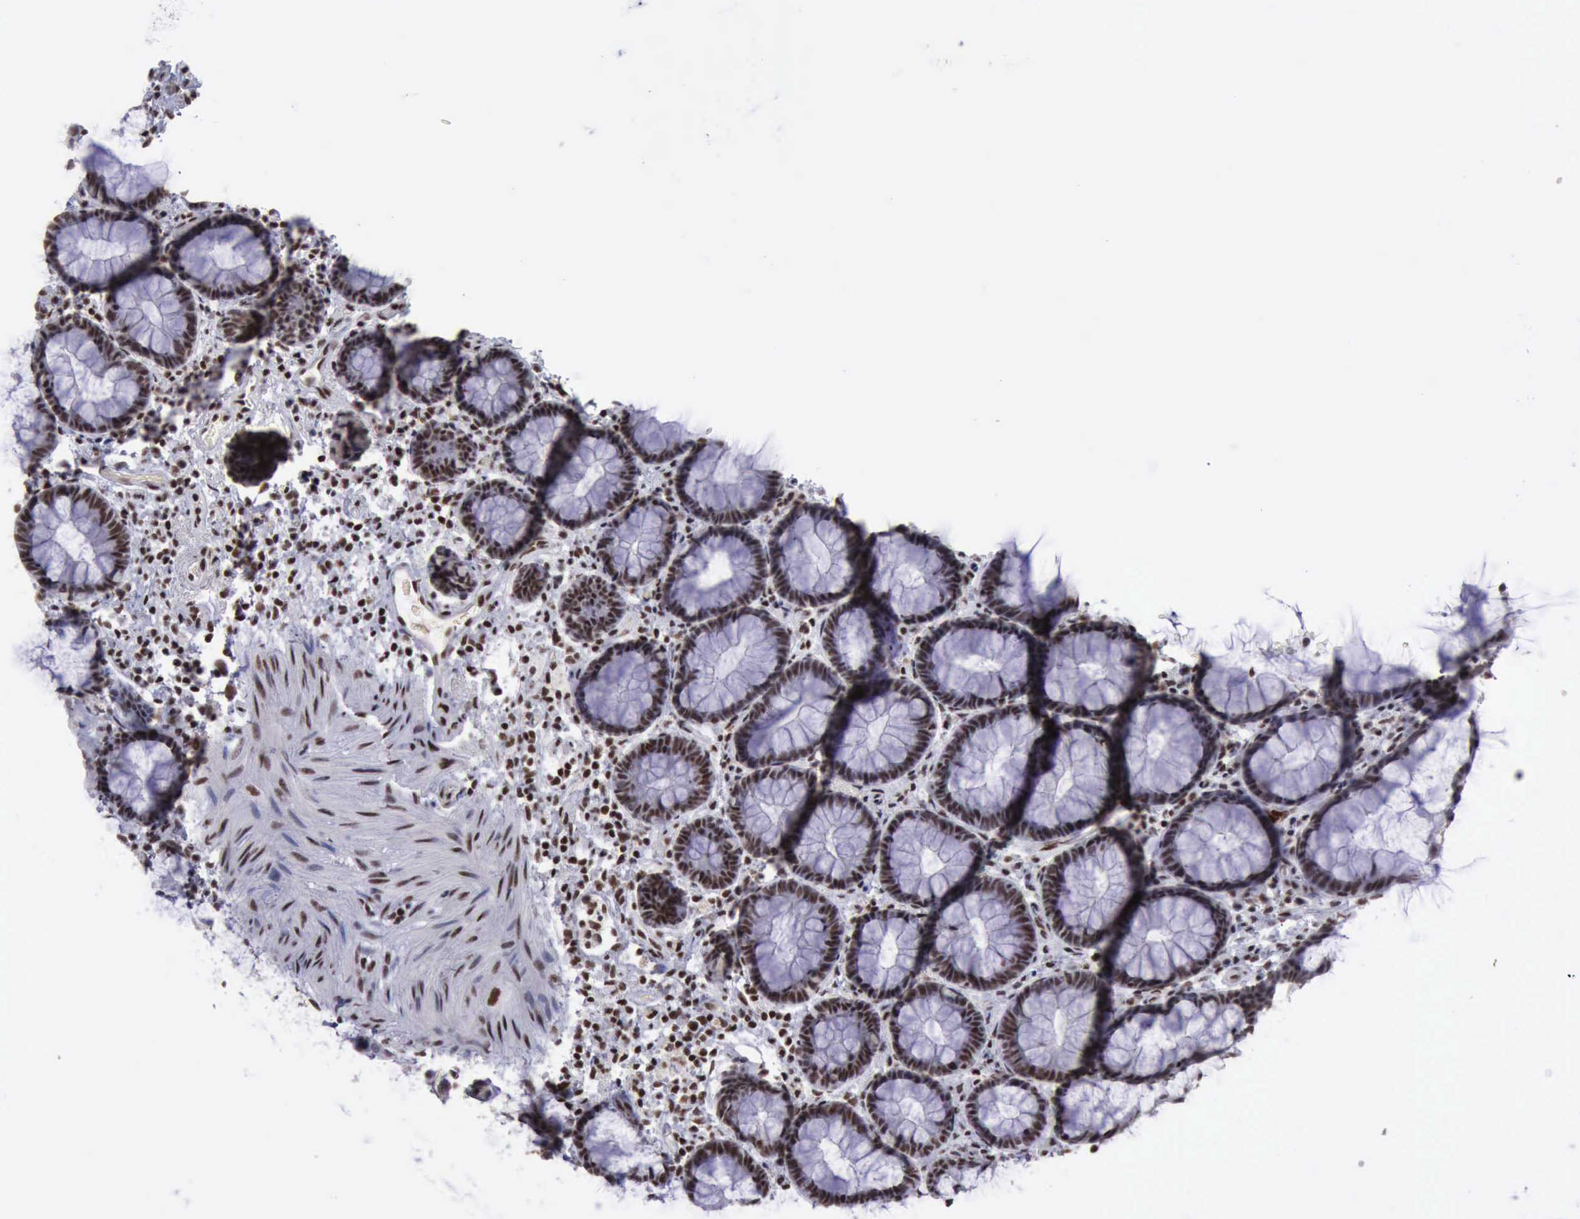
{"staining": {"intensity": "strong", "quantity": ">75%", "location": "nuclear"}, "tissue": "rectum", "cell_type": "Glandular cells", "image_type": "normal", "snomed": [{"axis": "morphology", "description": "Normal tissue, NOS"}, {"axis": "topography", "description": "Rectum"}], "caption": "Protein expression analysis of benign human rectum reveals strong nuclear expression in approximately >75% of glandular cells.", "gene": "YY1", "patient": {"sex": "male", "age": 92}}